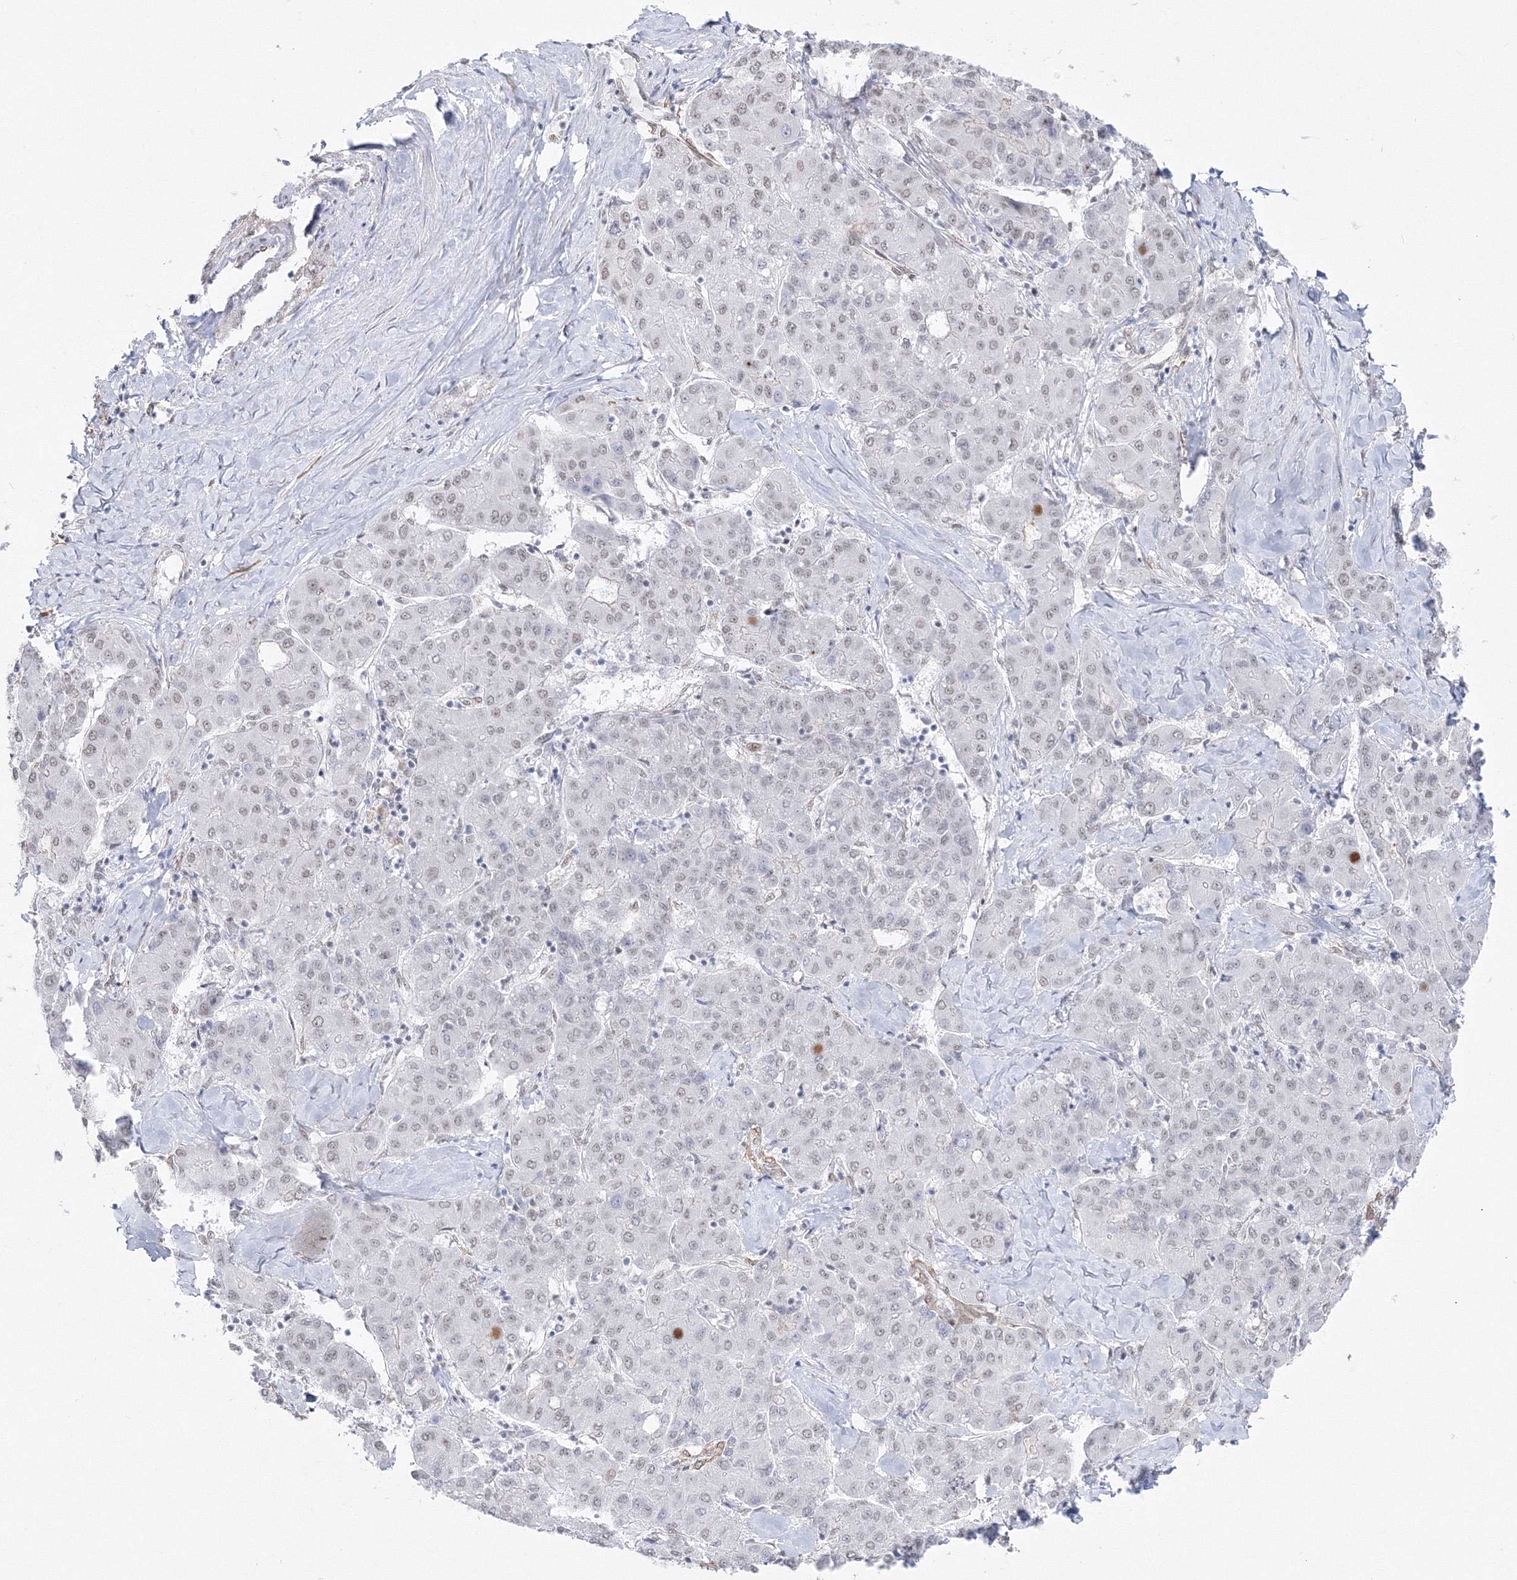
{"staining": {"intensity": "negative", "quantity": "none", "location": "none"}, "tissue": "liver cancer", "cell_type": "Tumor cells", "image_type": "cancer", "snomed": [{"axis": "morphology", "description": "Carcinoma, Hepatocellular, NOS"}, {"axis": "topography", "description": "Liver"}], "caption": "Immunohistochemistry (IHC) photomicrograph of neoplastic tissue: human hepatocellular carcinoma (liver) stained with DAB displays no significant protein expression in tumor cells. (DAB (3,3'-diaminobenzidine) immunohistochemistry visualized using brightfield microscopy, high magnification).", "gene": "ZNF638", "patient": {"sex": "male", "age": 65}}